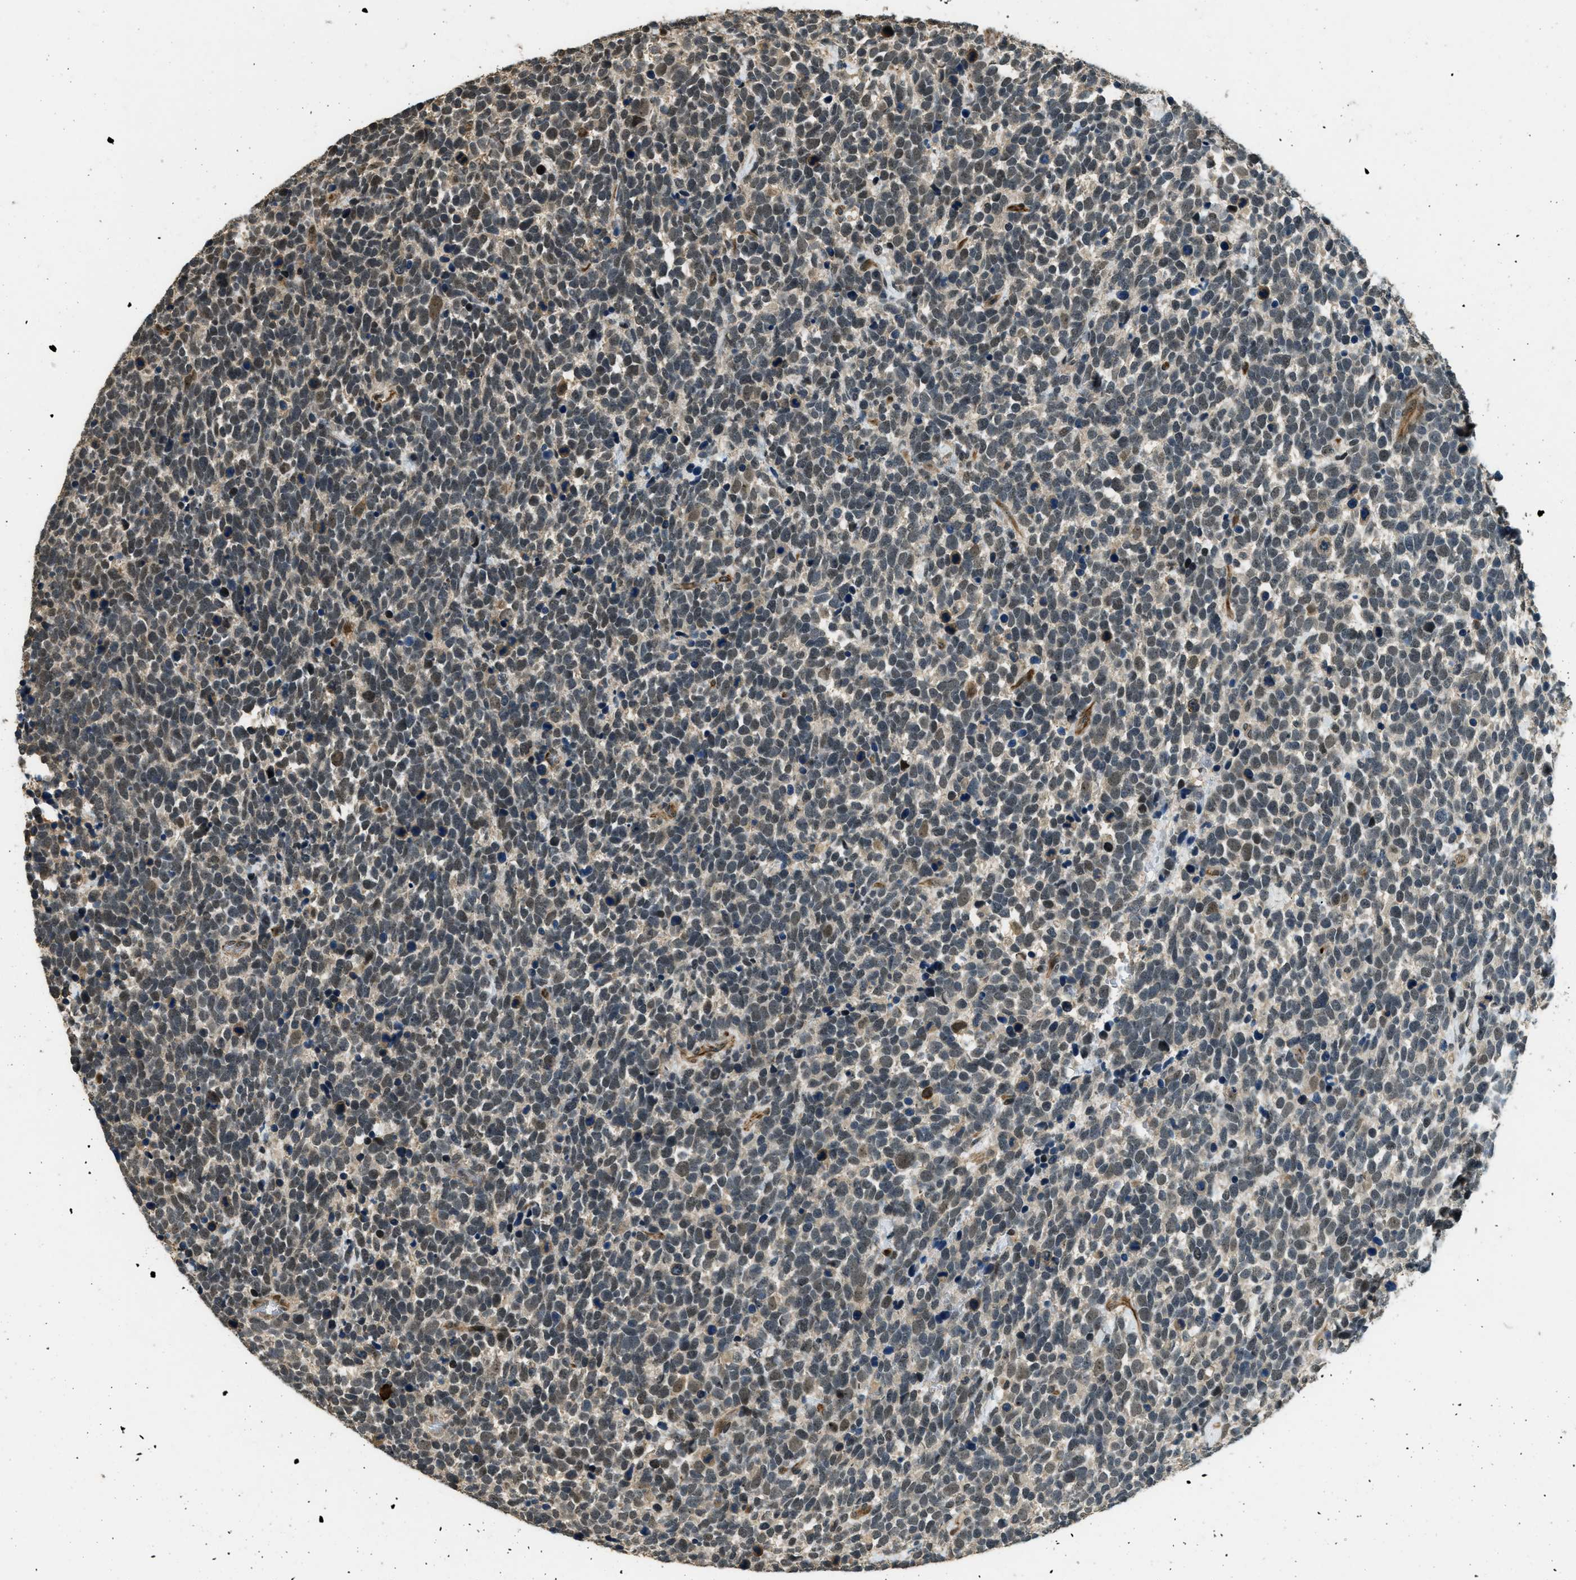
{"staining": {"intensity": "moderate", "quantity": "<25%", "location": "nuclear"}, "tissue": "urothelial cancer", "cell_type": "Tumor cells", "image_type": "cancer", "snomed": [{"axis": "morphology", "description": "Urothelial carcinoma, High grade"}, {"axis": "topography", "description": "Urinary bladder"}], "caption": "A high-resolution image shows immunohistochemistry staining of high-grade urothelial carcinoma, which displays moderate nuclear expression in about <25% of tumor cells.", "gene": "MED21", "patient": {"sex": "female", "age": 82}}